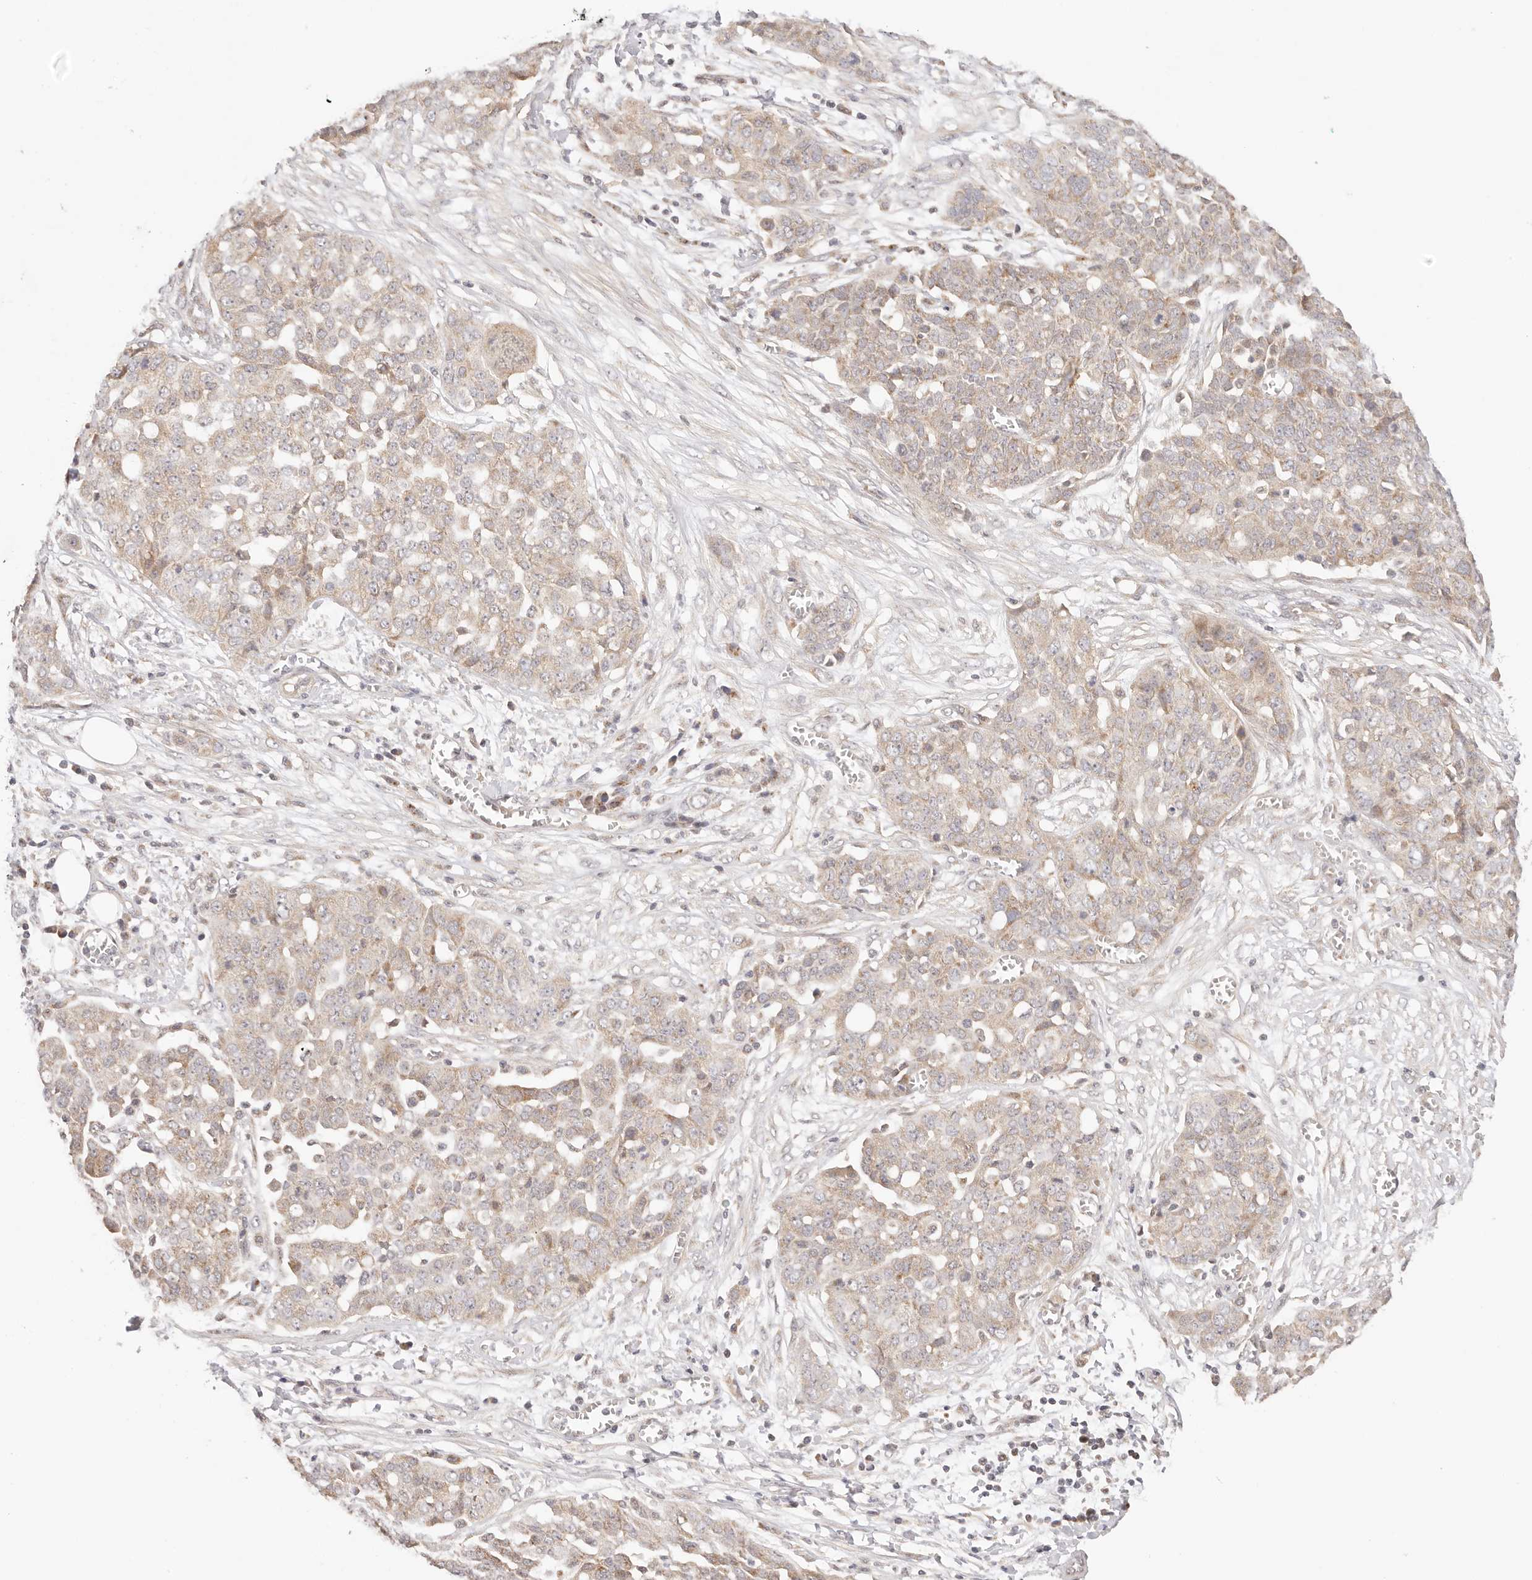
{"staining": {"intensity": "weak", "quantity": ">75%", "location": "cytoplasmic/membranous"}, "tissue": "ovarian cancer", "cell_type": "Tumor cells", "image_type": "cancer", "snomed": [{"axis": "morphology", "description": "Cystadenocarcinoma, serous, NOS"}, {"axis": "topography", "description": "Soft tissue"}, {"axis": "topography", "description": "Ovary"}], "caption": "Serous cystadenocarcinoma (ovarian) stained with immunohistochemistry displays weak cytoplasmic/membranous expression in approximately >75% of tumor cells.", "gene": "KCMF1", "patient": {"sex": "female", "age": 57}}